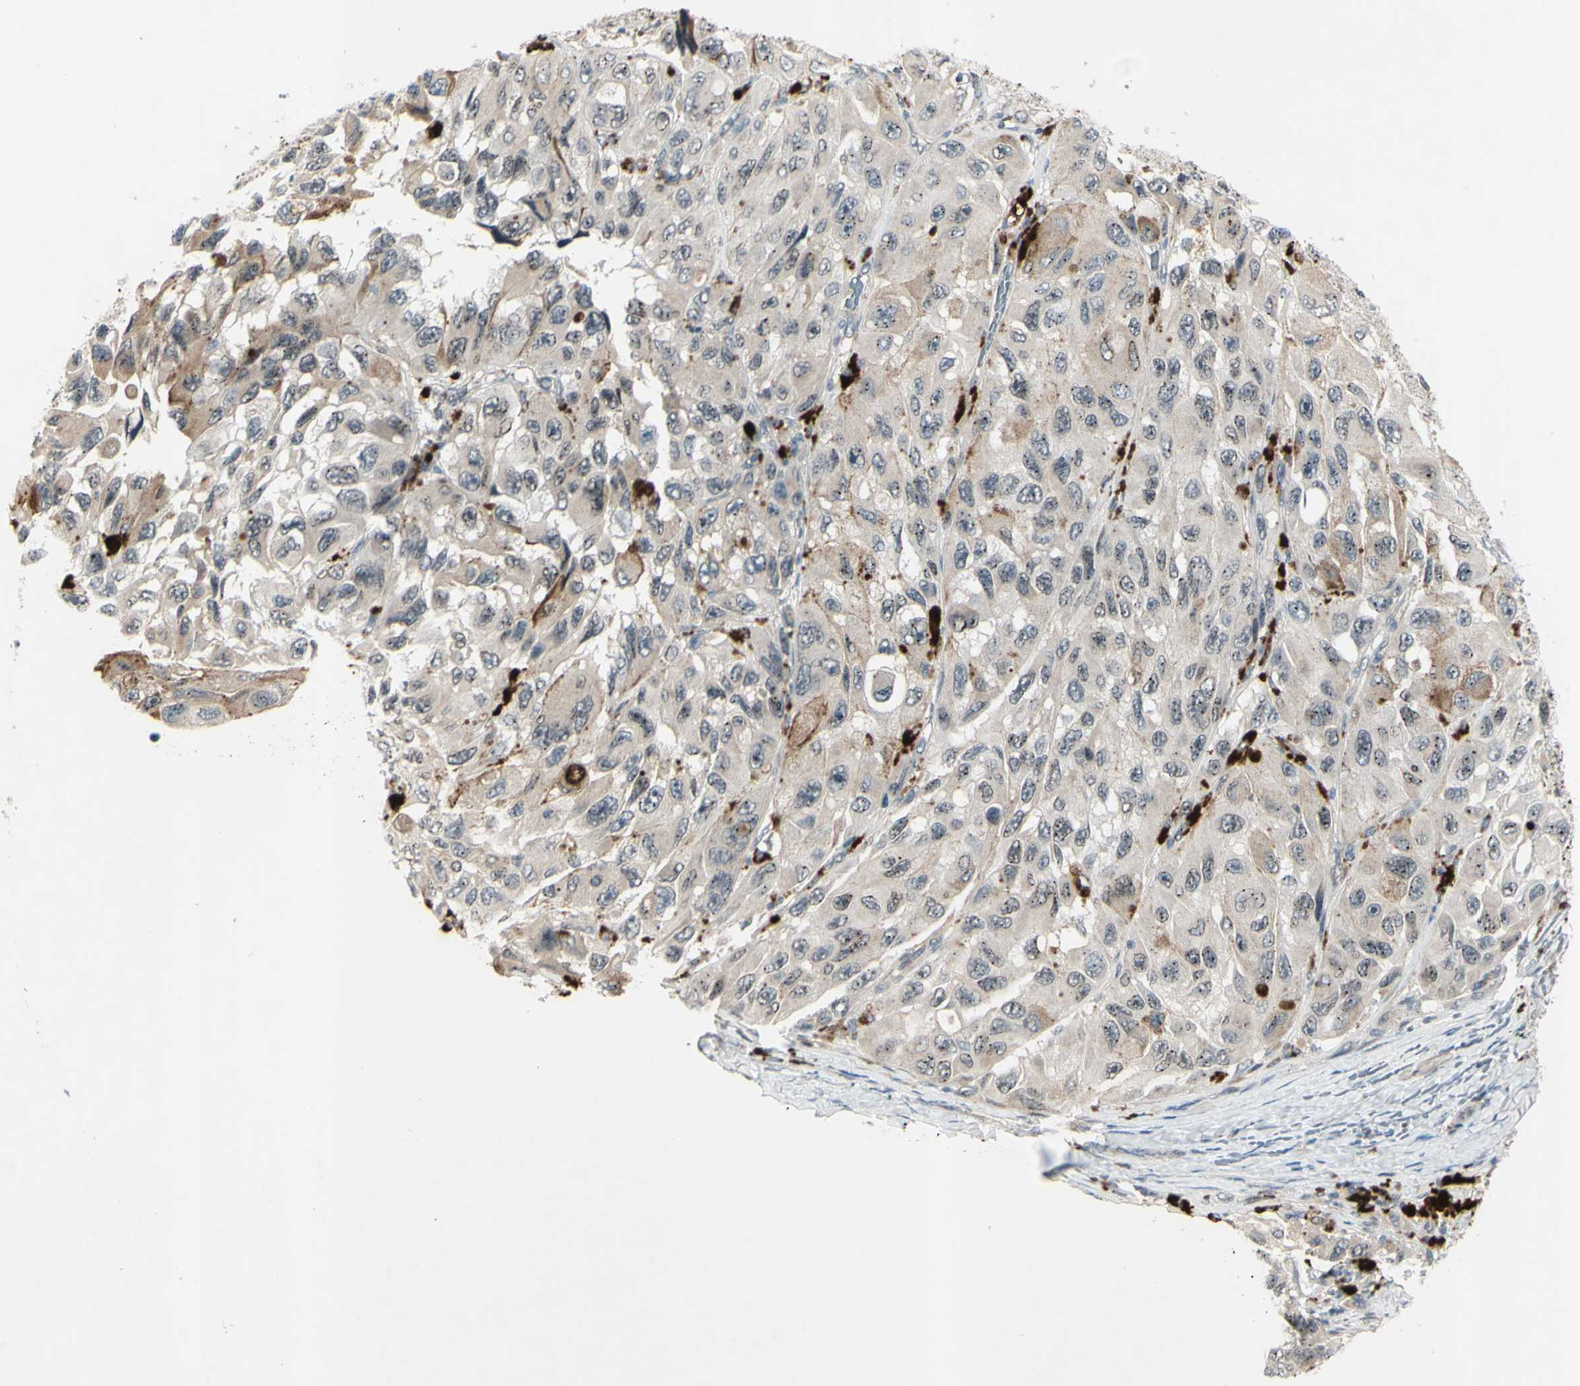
{"staining": {"intensity": "weak", "quantity": "25%-75%", "location": "cytoplasmic/membranous"}, "tissue": "melanoma", "cell_type": "Tumor cells", "image_type": "cancer", "snomed": [{"axis": "morphology", "description": "Malignant melanoma, NOS"}, {"axis": "topography", "description": "Skin"}], "caption": "Protein staining shows weak cytoplasmic/membranous staining in approximately 25%-75% of tumor cells in melanoma.", "gene": "FGFR2", "patient": {"sex": "female", "age": 73}}